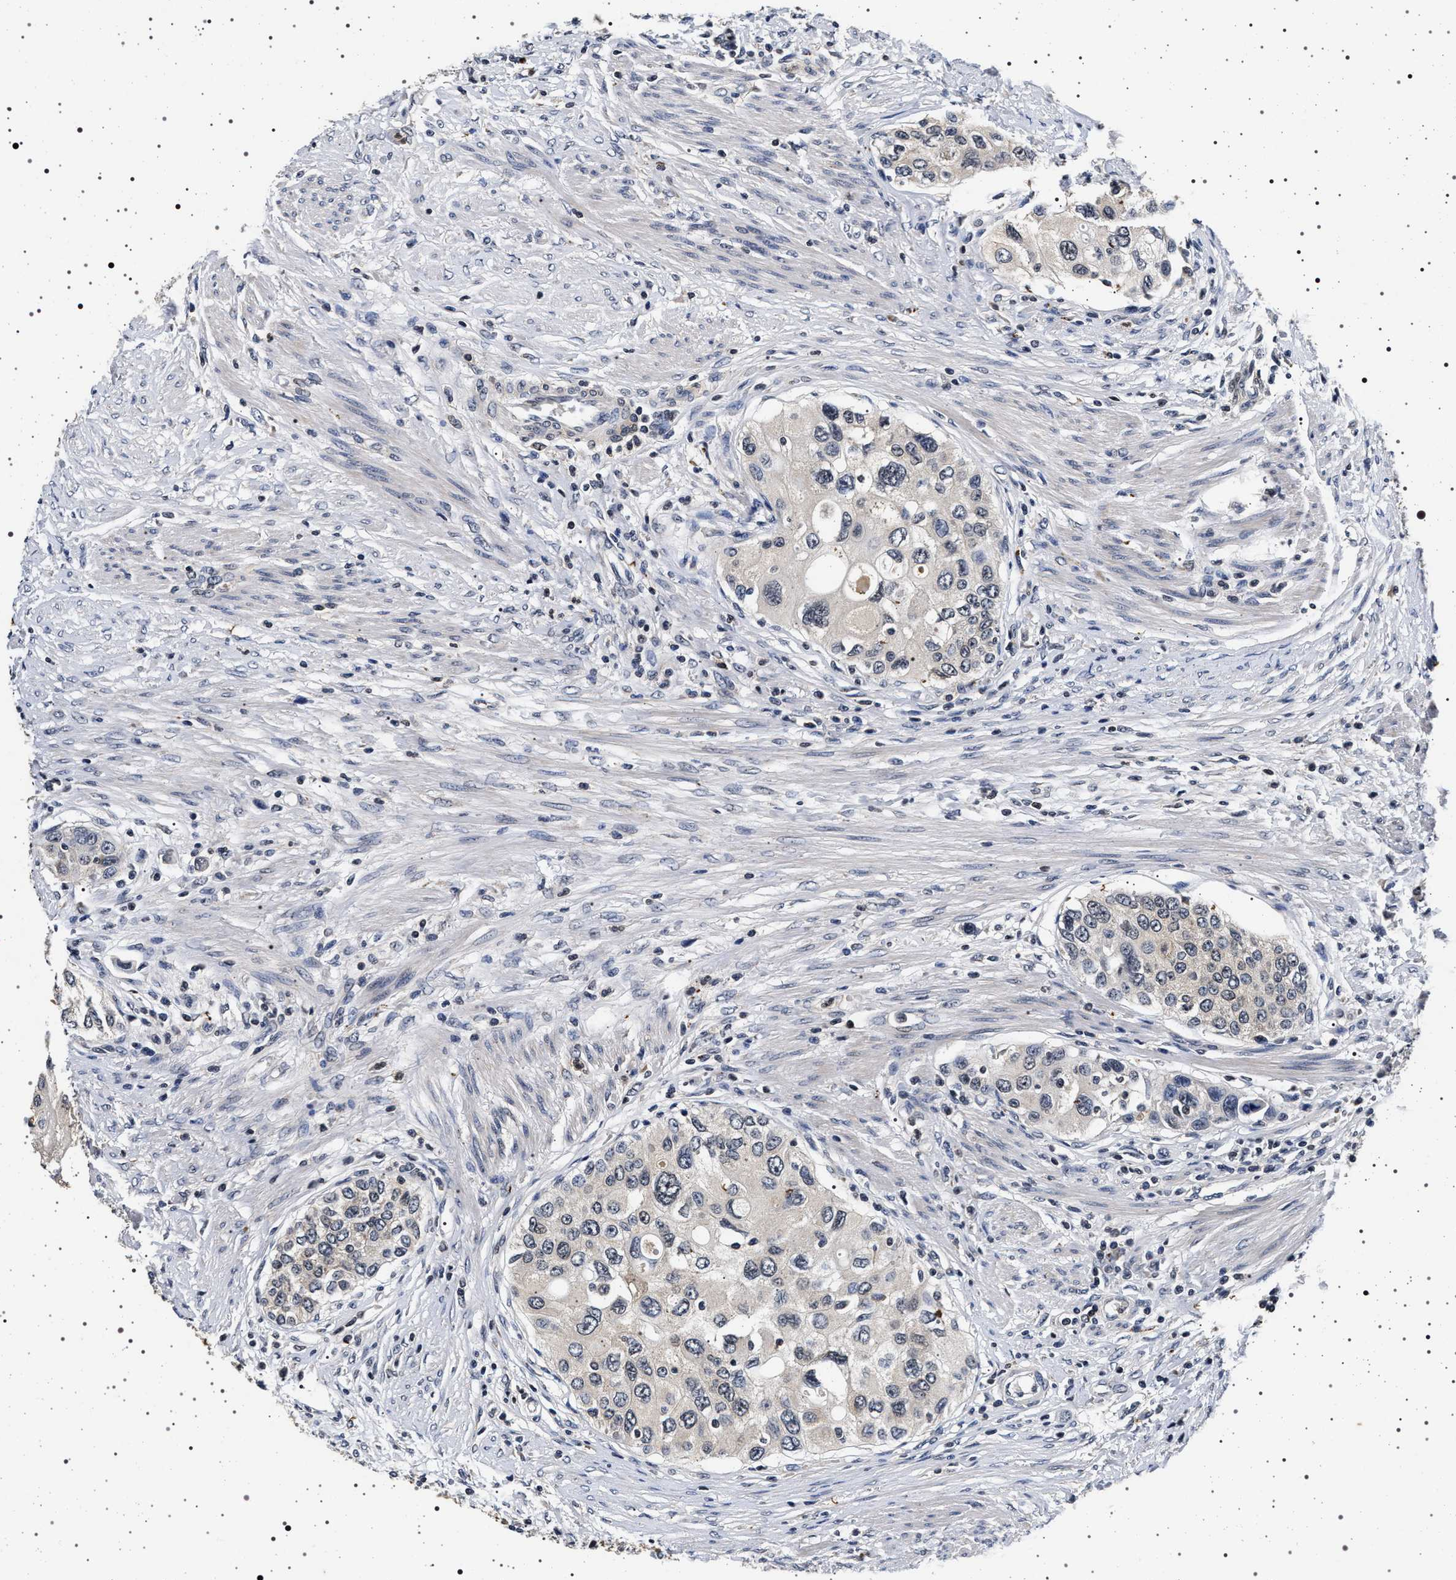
{"staining": {"intensity": "negative", "quantity": "none", "location": "none"}, "tissue": "urothelial cancer", "cell_type": "Tumor cells", "image_type": "cancer", "snomed": [{"axis": "morphology", "description": "Urothelial carcinoma, High grade"}, {"axis": "topography", "description": "Urinary bladder"}], "caption": "A histopathology image of urothelial cancer stained for a protein shows no brown staining in tumor cells.", "gene": "CDKN1B", "patient": {"sex": "female", "age": 56}}